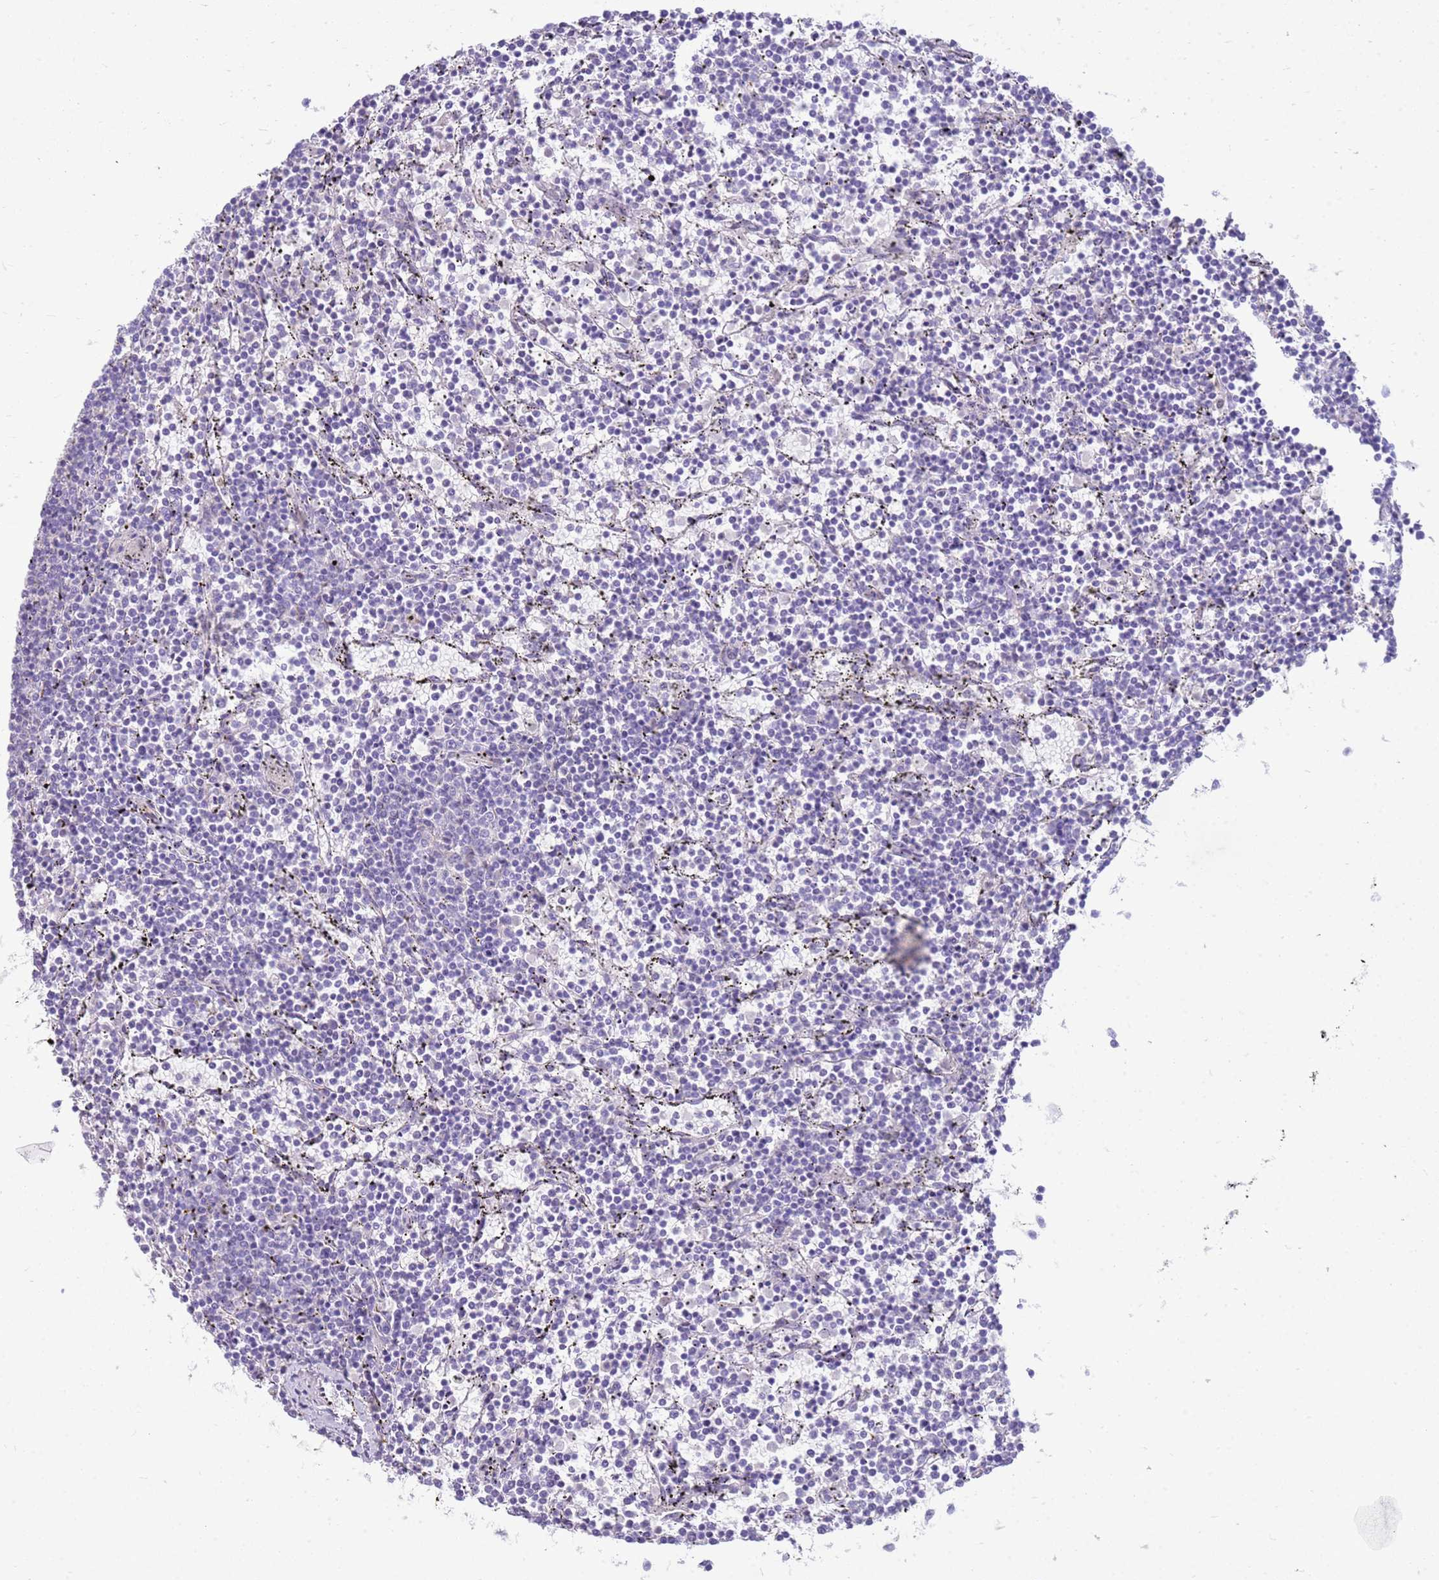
{"staining": {"intensity": "negative", "quantity": "none", "location": "none"}, "tissue": "lymphoma", "cell_type": "Tumor cells", "image_type": "cancer", "snomed": [{"axis": "morphology", "description": "Malignant lymphoma, non-Hodgkin's type, Low grade"}, {"axis": "topography", "description": "Spleen"}], "caption": "The photomicrograph exhibits no staining of tumor cells in malignant lymphoma, non-Hodgkin's type (low-grade).", "gene": "HSPB1", "patient": {"sex": "female", "age": 50}}